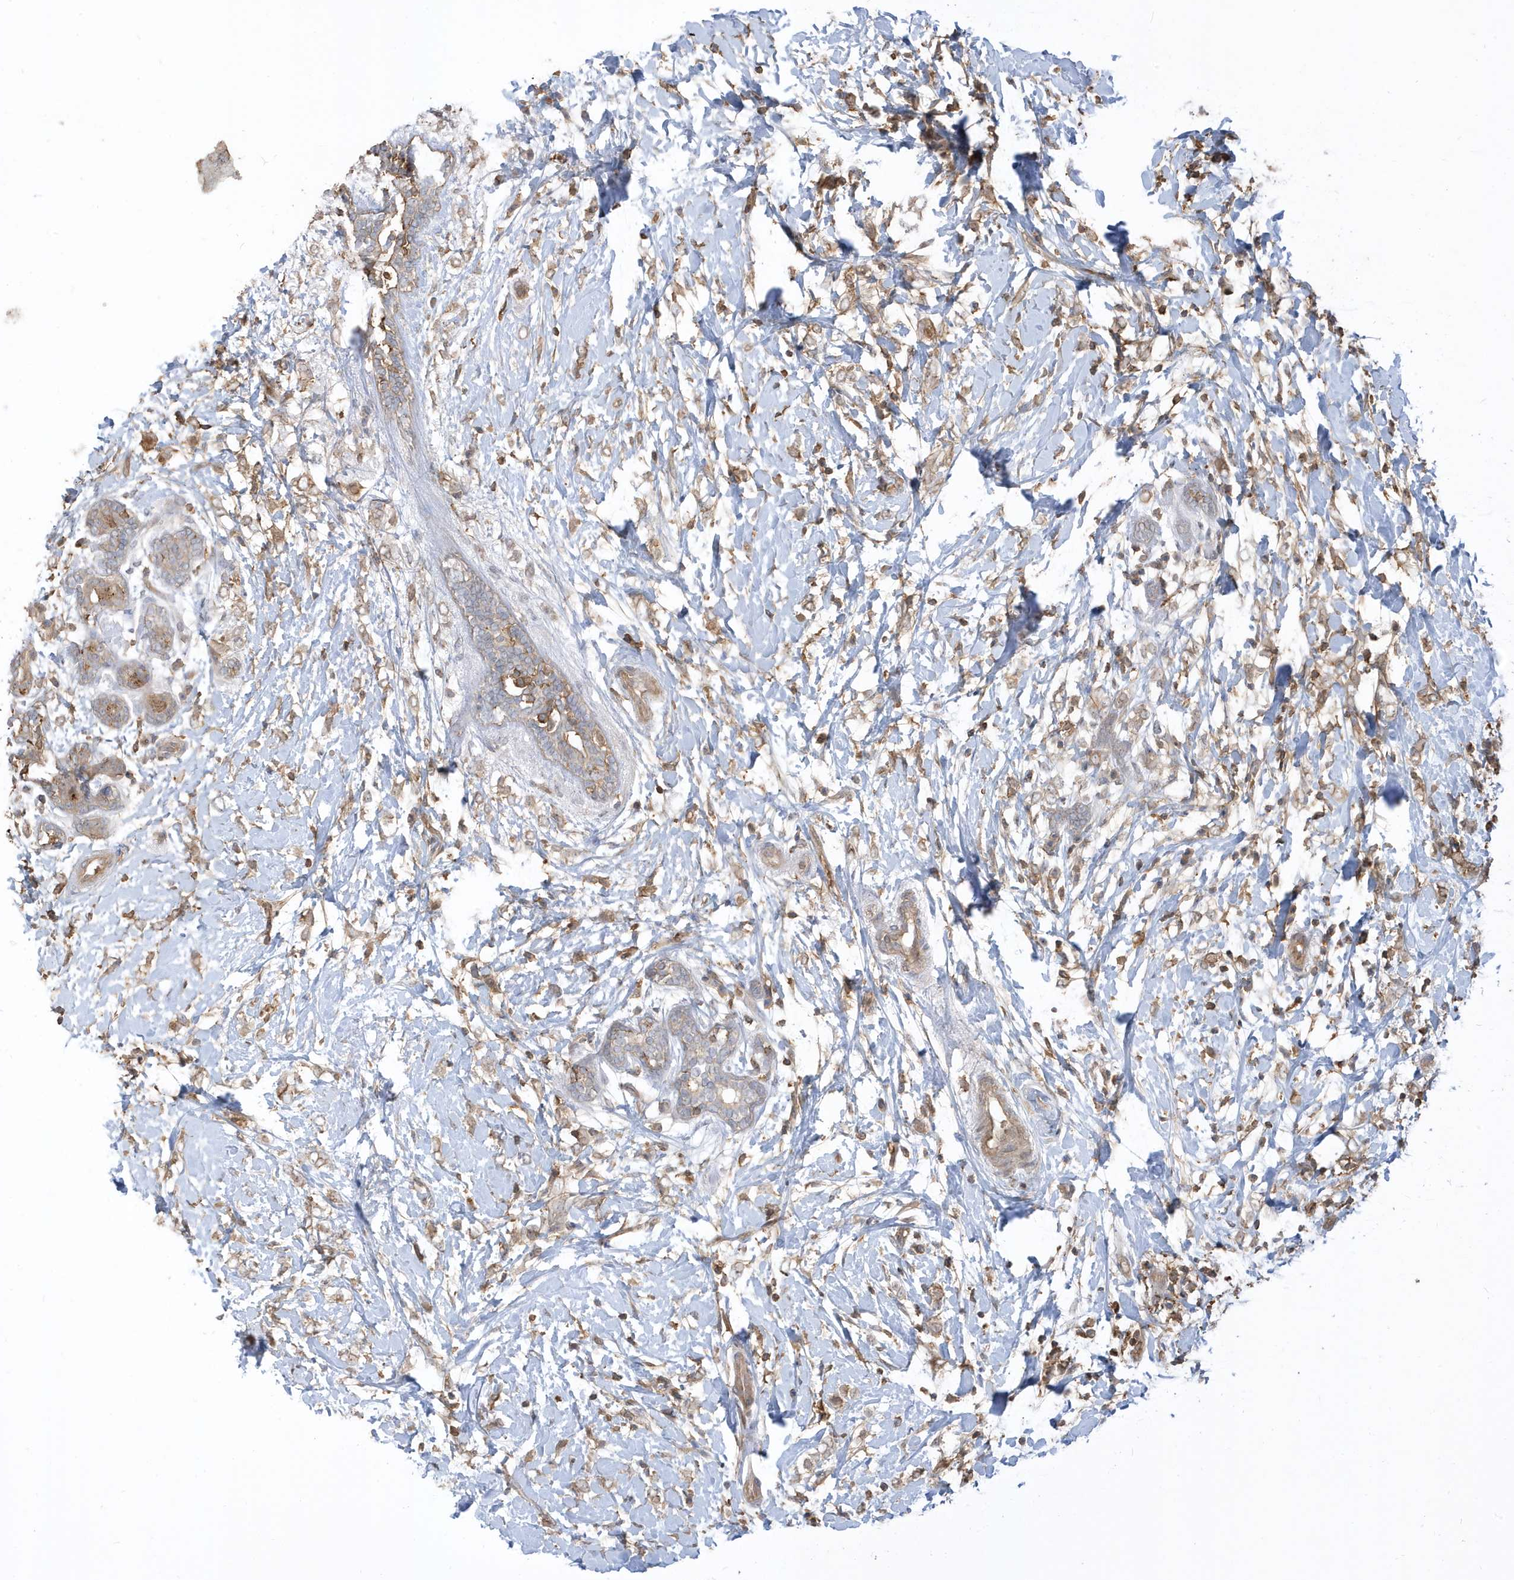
{"staining": {"intensity": "weak", "quantity": ">75%", "location": "cytoplasmic/membranous"}, "tissue": "breast cancer", "cell_type": "Tumor cells", "image_type": "cancer", "snomed": [{"axis": "morphology", "description": "Normal tissue, NOS"}, {"axis": "morphology", "description": "Lobular carcinoma"}, {"axis": "topography", "description": "Breast"}], "caption": "Human lobular carcinoma (breast) stained for a protein (brown) displays weak cytoplasmic/membranous positive staining in about >75% of tumor cells.", "gene": "ZBTB8A", "patient": {"sex": "female", "age": 47}}